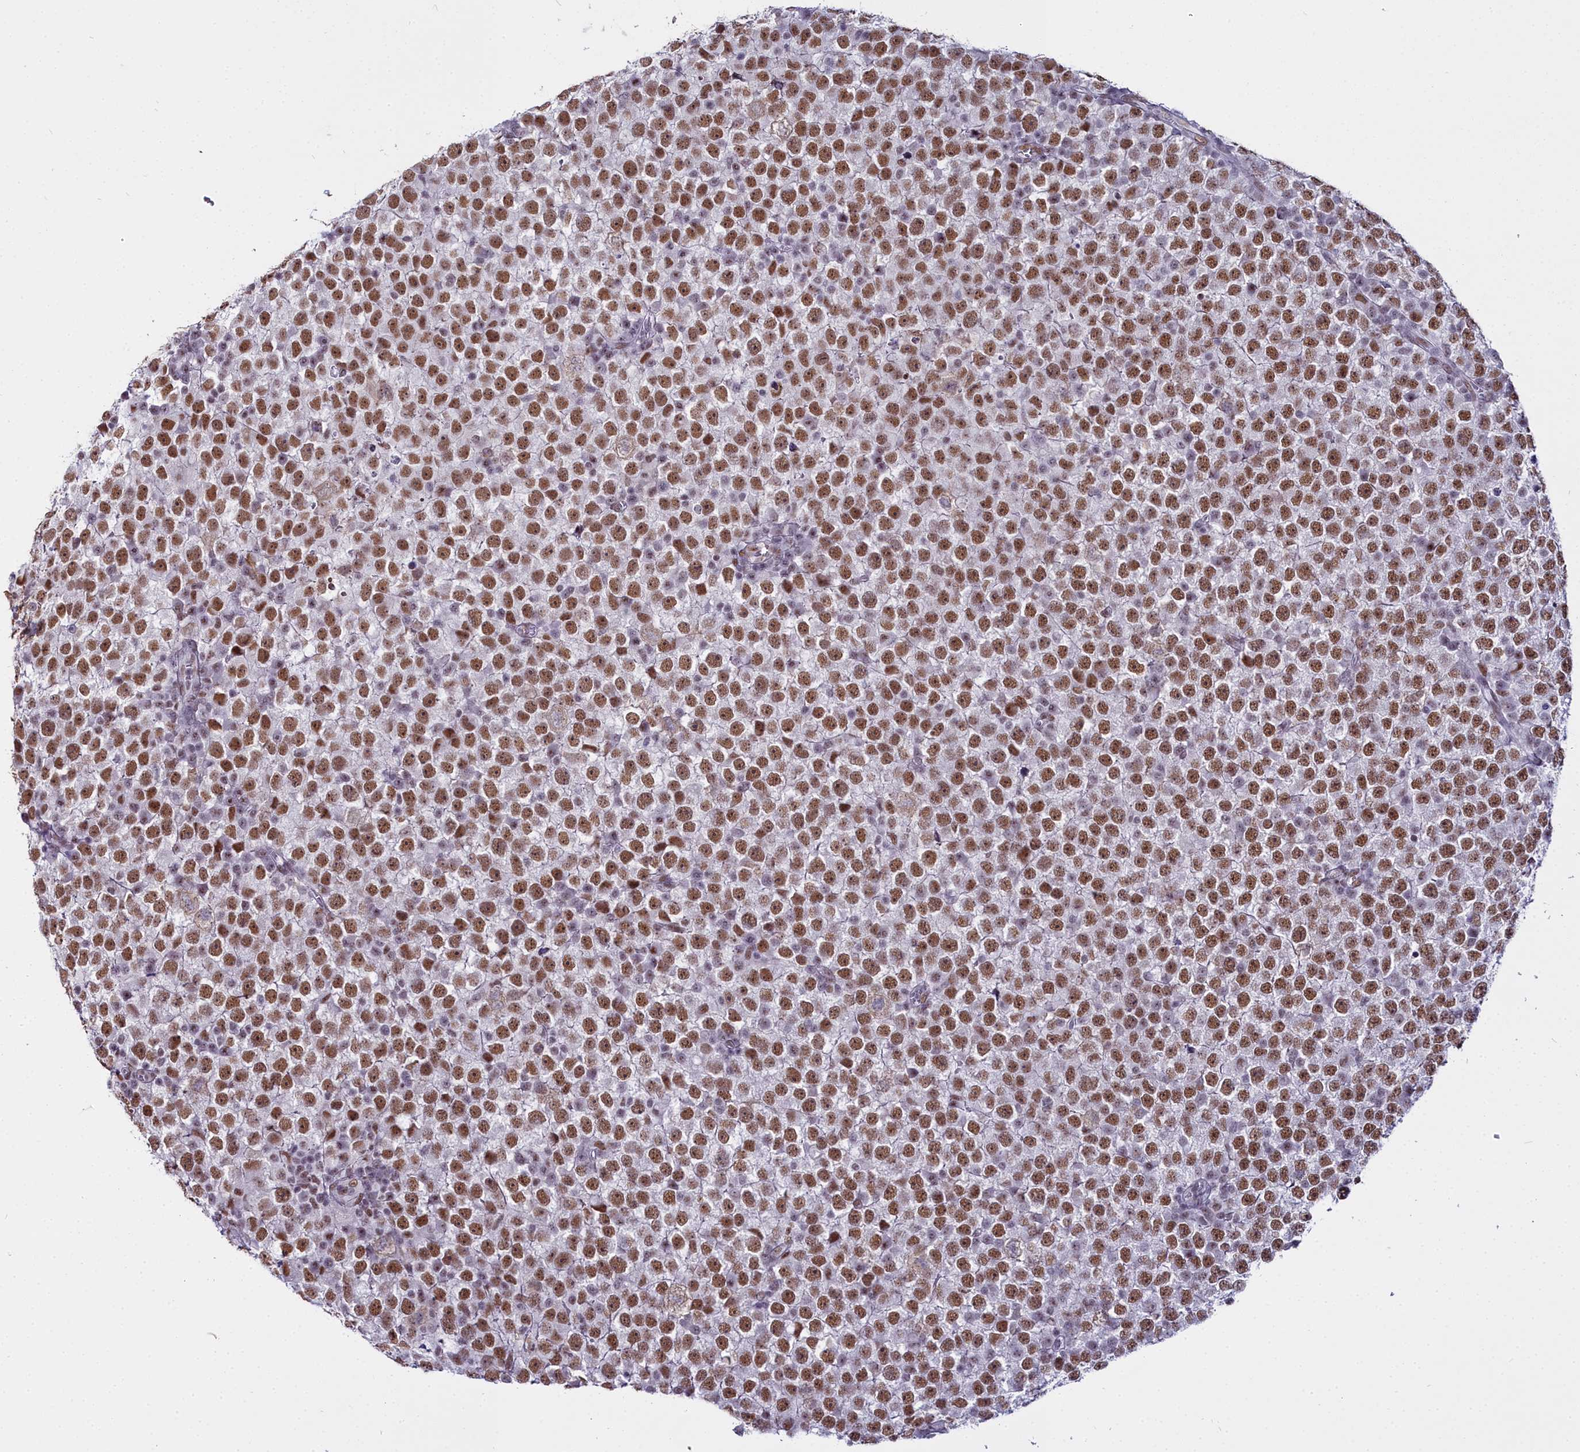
{"staining": {"intensity": "moderate", "quantity": ">75%", "location": "nuclear"}, "tissue": "testis cancer", "cell_type": "Tumor cells", "image_type": "cancer", "snomed": [{"axis": "morphology", "description": "Seminoma, NOS"}, {"axis": "topography", "description": "Testis"}], "caption": "Immunohistochemical staining of testis cancer reveals medium levels of moderate nuclear protein expression in about >75% of tumor cells.", "gene": "RBM12", "patient": {"sex": "male", "age": 65}}